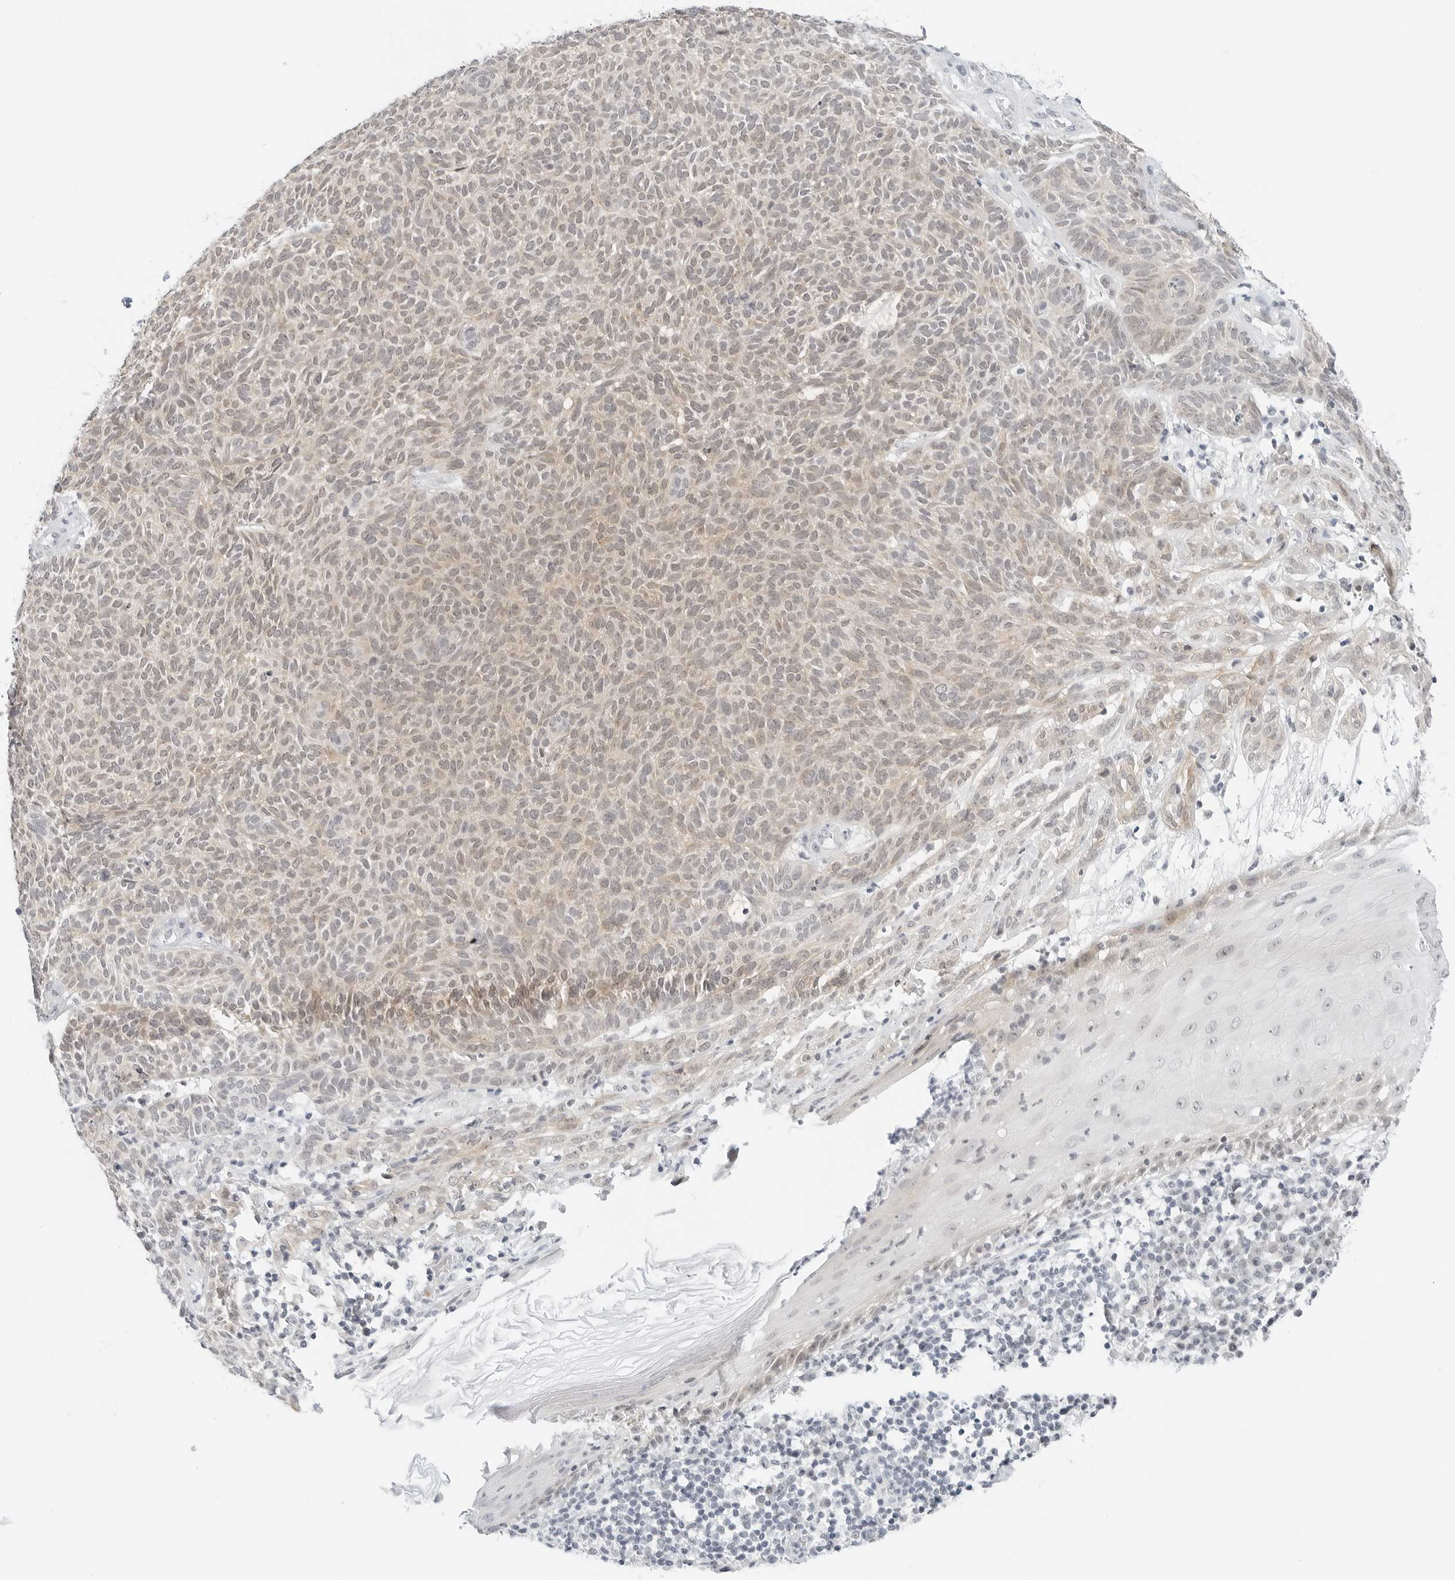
{"staining": {"intensity": "negative", "quantity": "none", "location": "none"}, "tissue": "skin cancer", "cell_type": "Tumor cells", "image_type": "cancer", "snomed": [{"axis": "morphology", "description": "Squamous cell carcinoma, NOS"}, {"axis": "topography", "description": "Skin"}], "caption": "Tumor cells are negative for brown protein staining in squamous cell carcinoma (skin).", "gene": "CCSAP", "patient": {"sex": "female", "age": 90}}